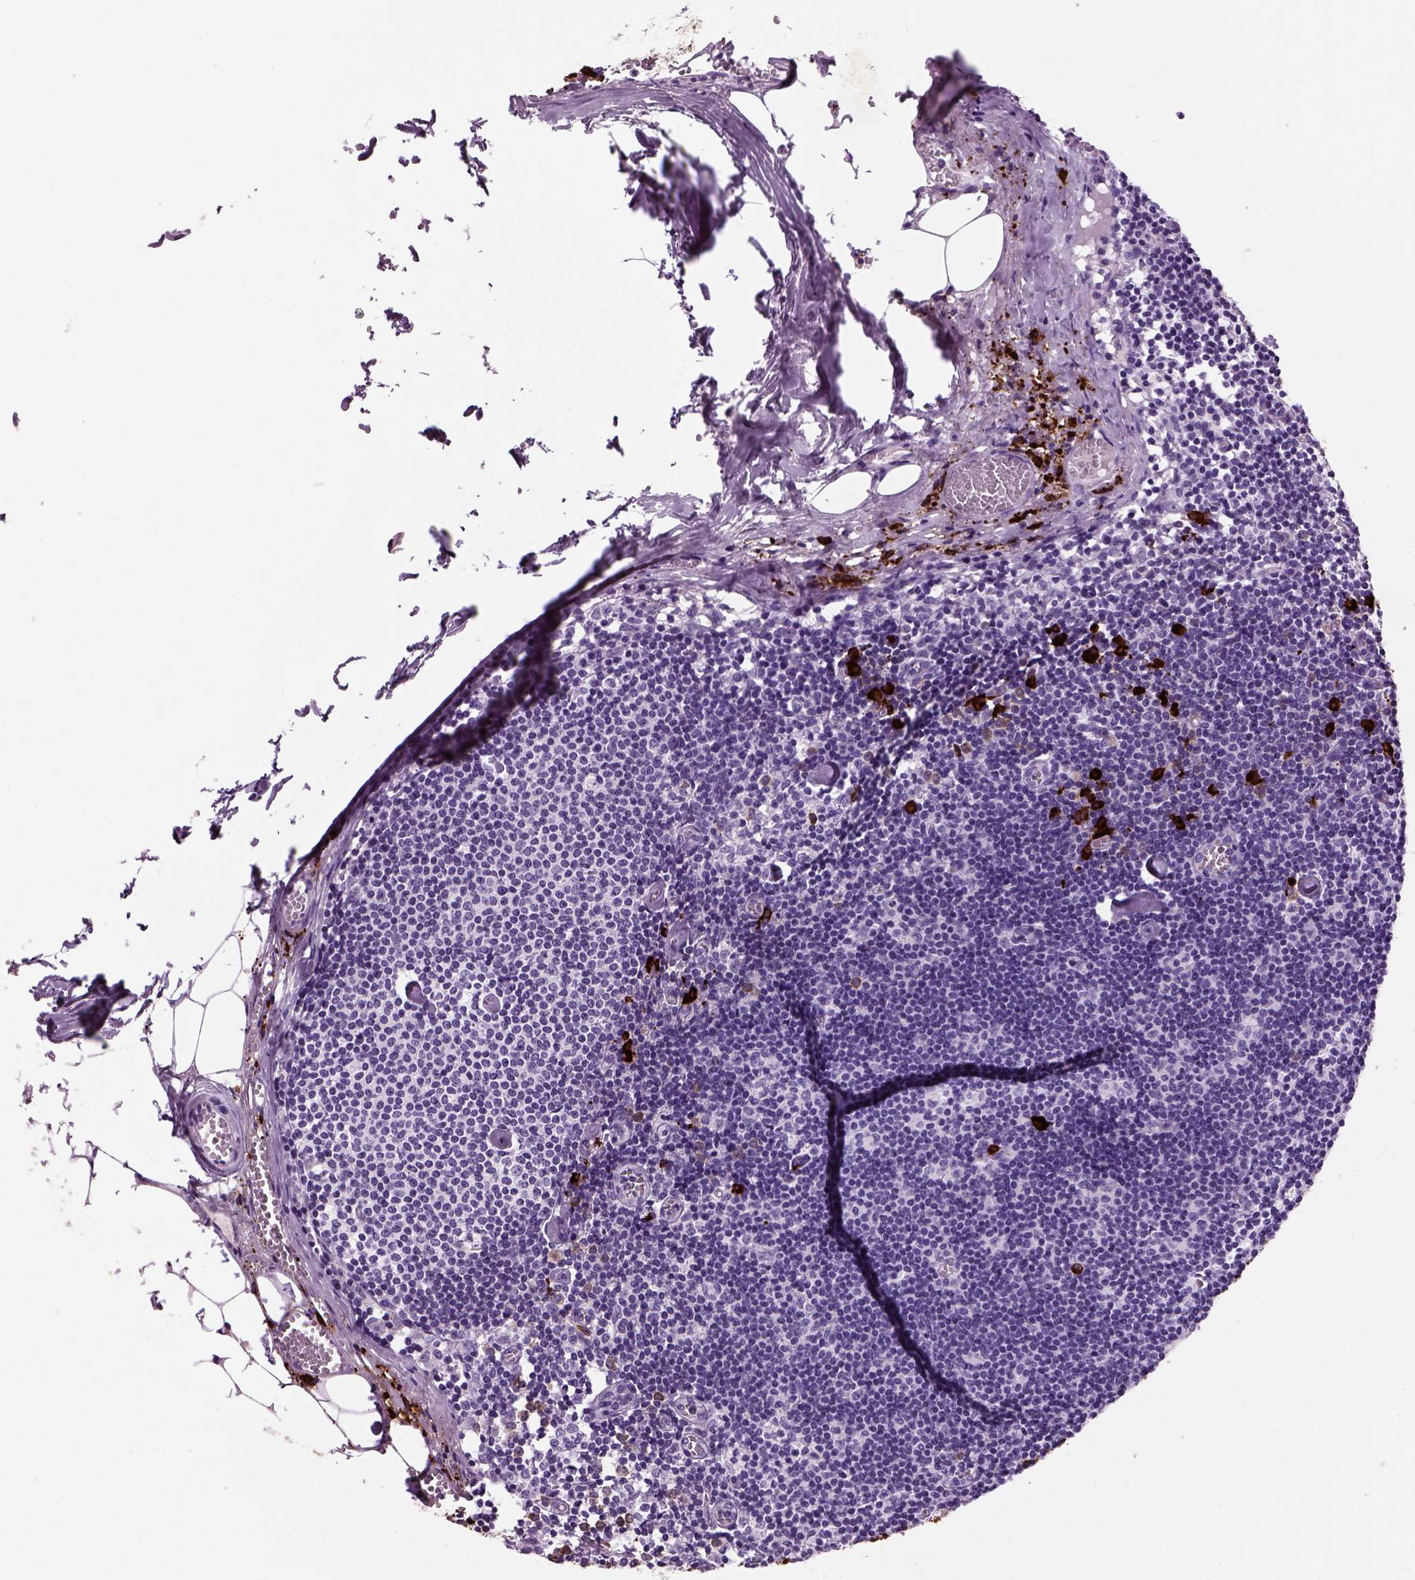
{"staining": {"intensity": "negative", "quantity": "none", "location": "none"}, "tissue": "lymph node", "cell_type": "Germinal center cells", "image_type": "normal", "snomed": [{"axis": "morphology", "description": "Normal tissue, NOS"}, {"axis": "topography", "description": "Lymph node"}], "caption": "High power microscopy image of an immunohistochemistry (IHC) micrograph of benign lymph node, revealing no significant positivity in germinal center cells. (DAB IHC with hematoxylin counter stain).", "gene": "MZB1", "patient": {"sex": "female", "age": 52}}